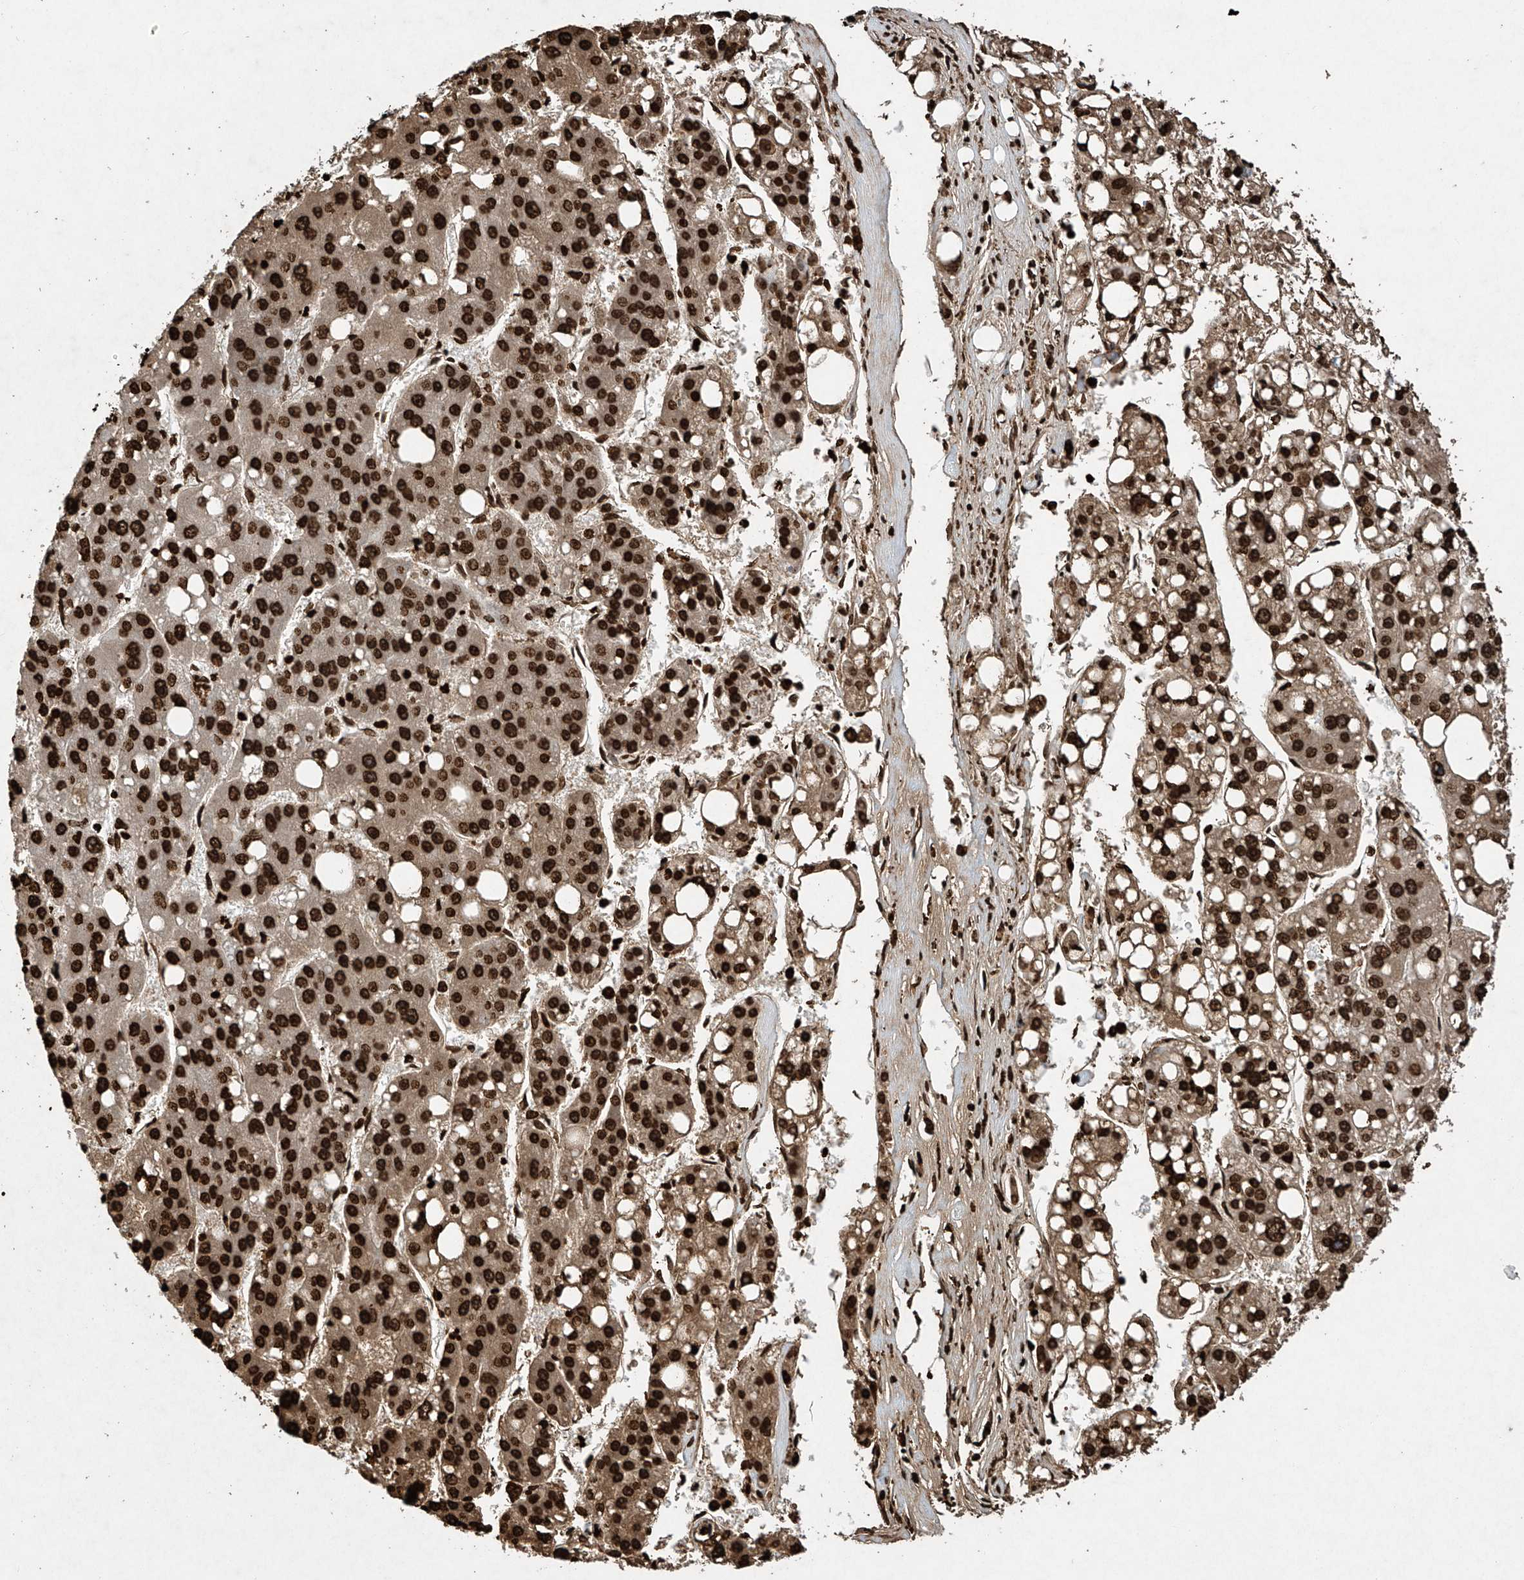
{"staining": {"intensity": "strong", "quantity": ">75%", "location": "nuclear"}, "tissue": "liver cancer", "cell_type": "Tumor cells", "image_type": "cancer", "snomed": [{"axis": "morphology", "description": "Carcinoma, Hepatocellular, NOS"}, {"axis": "topography", "description": "Liver"}], "caption": "Strong nuclear expression for a protein is seen in approximately >75% of tumor cells of hepatocellular carcinoma (liver) using immunohistochemistry.", "gene": "H3-3A", "patient": {"sex": "female", "age": 61}}